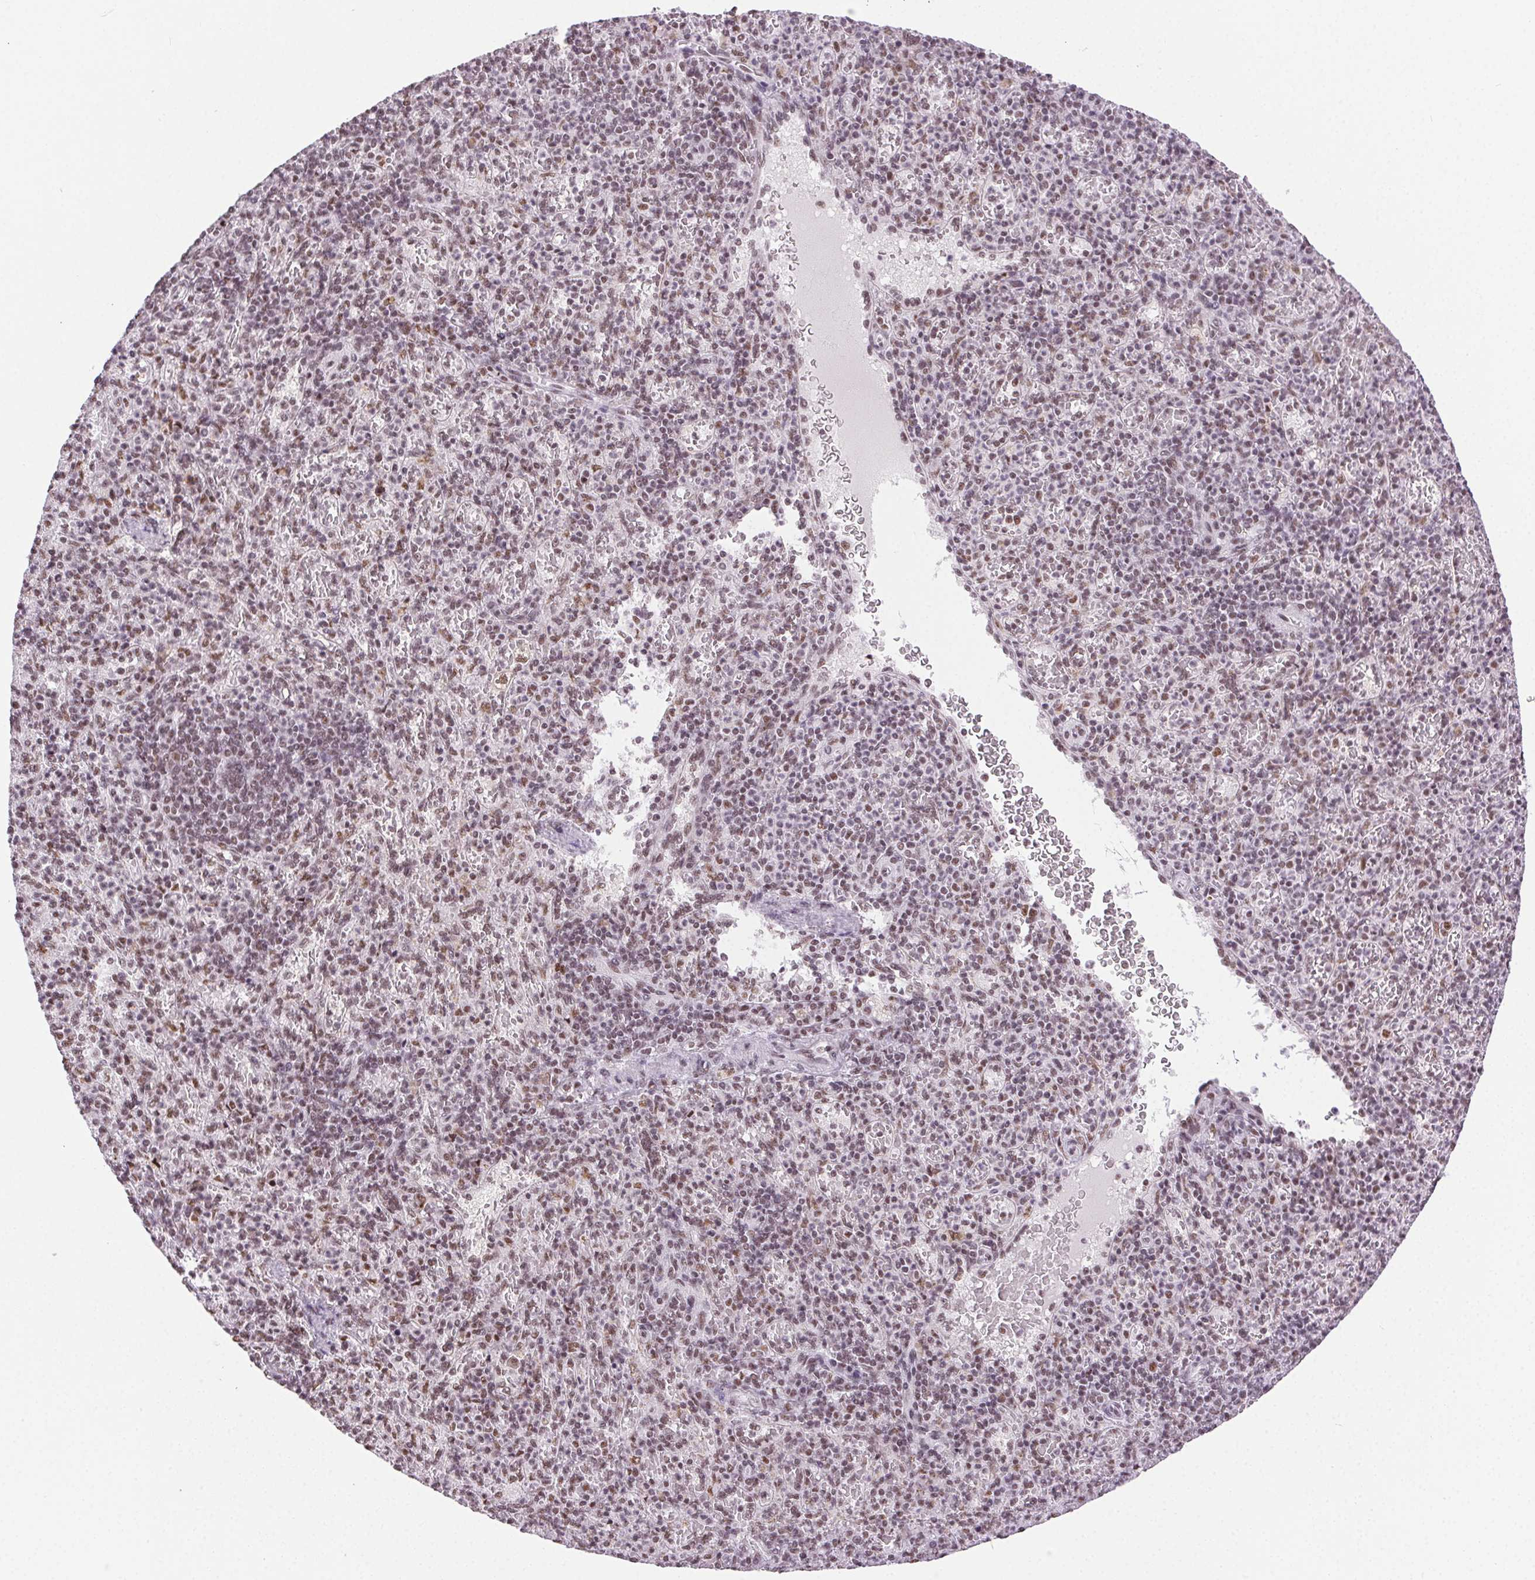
{"staining": {"intensity": "moderate", "quantity": ">75%", "location": "nuclear"}, "tissue": "spleen", "cell_type": "Cells in red pulp", "image_type": "normal", "snomed": [{"axis": "morphology", "description": "Normal tissue, NOS"}, {"axis": "topography", "description": "Spleen"}], "caption": "Spleen stained with a protein marker exhibits moderate staining in cells in red pulp.", "gene": "TRA2B", "patient": {"sex": "female", "age": 74}}